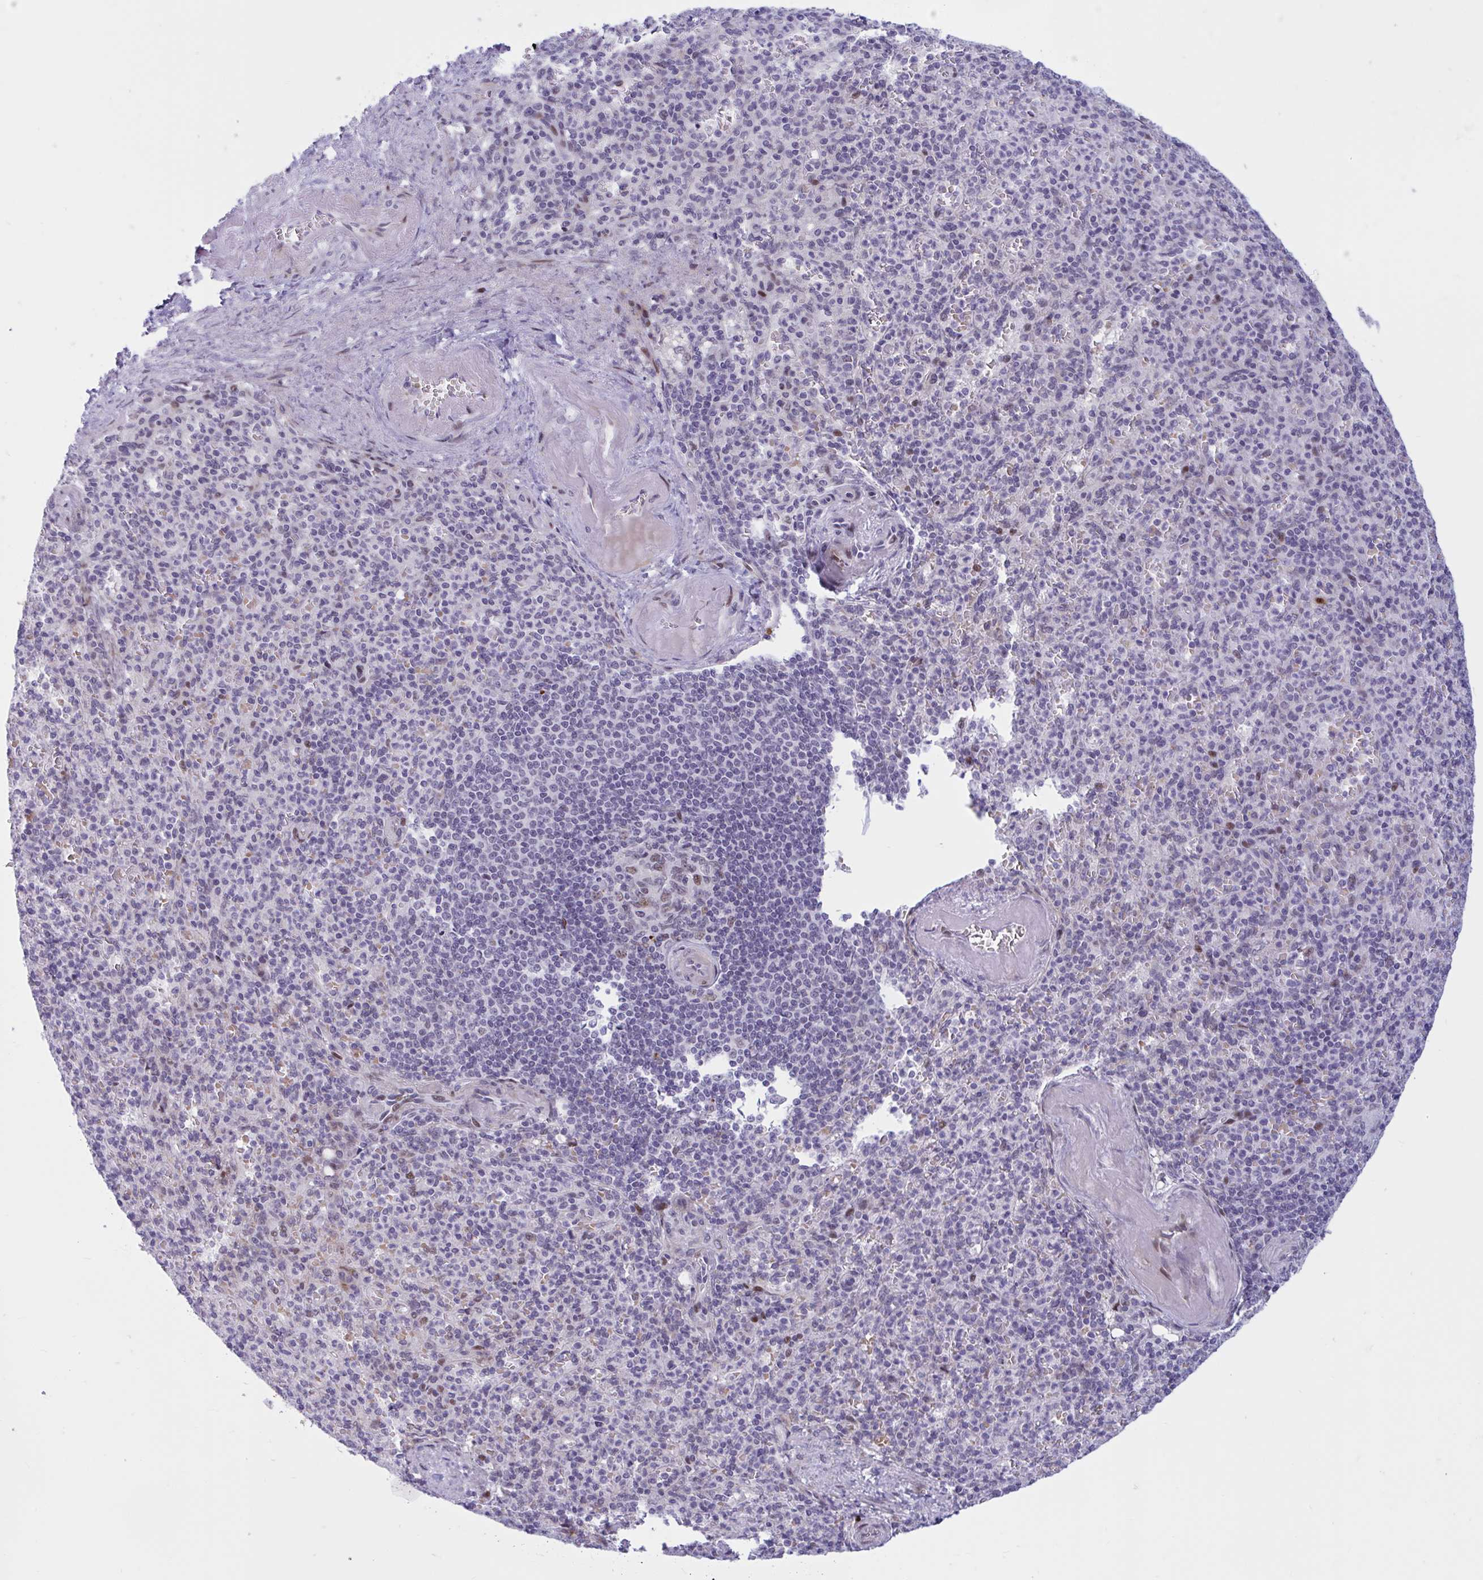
{"staining": {"intensity": "moderate", "quantity": "<25%", "location": "nuclear"}, "tissue": "spleen", "cell_type": "Cells in red pulp", "image_type": "normal", "snomed": [{"axis": "morphology", "description": "Normal tissue, NOS"}, {"axis": "topography", "description": "Spleen"}], "caption": "Spleen was stained to show a protein in brown. There is low levels of moderate nuclear positivity in approximately <25% of cells in red pulp. Immunohistochemistry stains the protein in brown and the nuclei are stained blue.", "gene": "RBL1", "patient": {"sex": "female", "age": 74}}